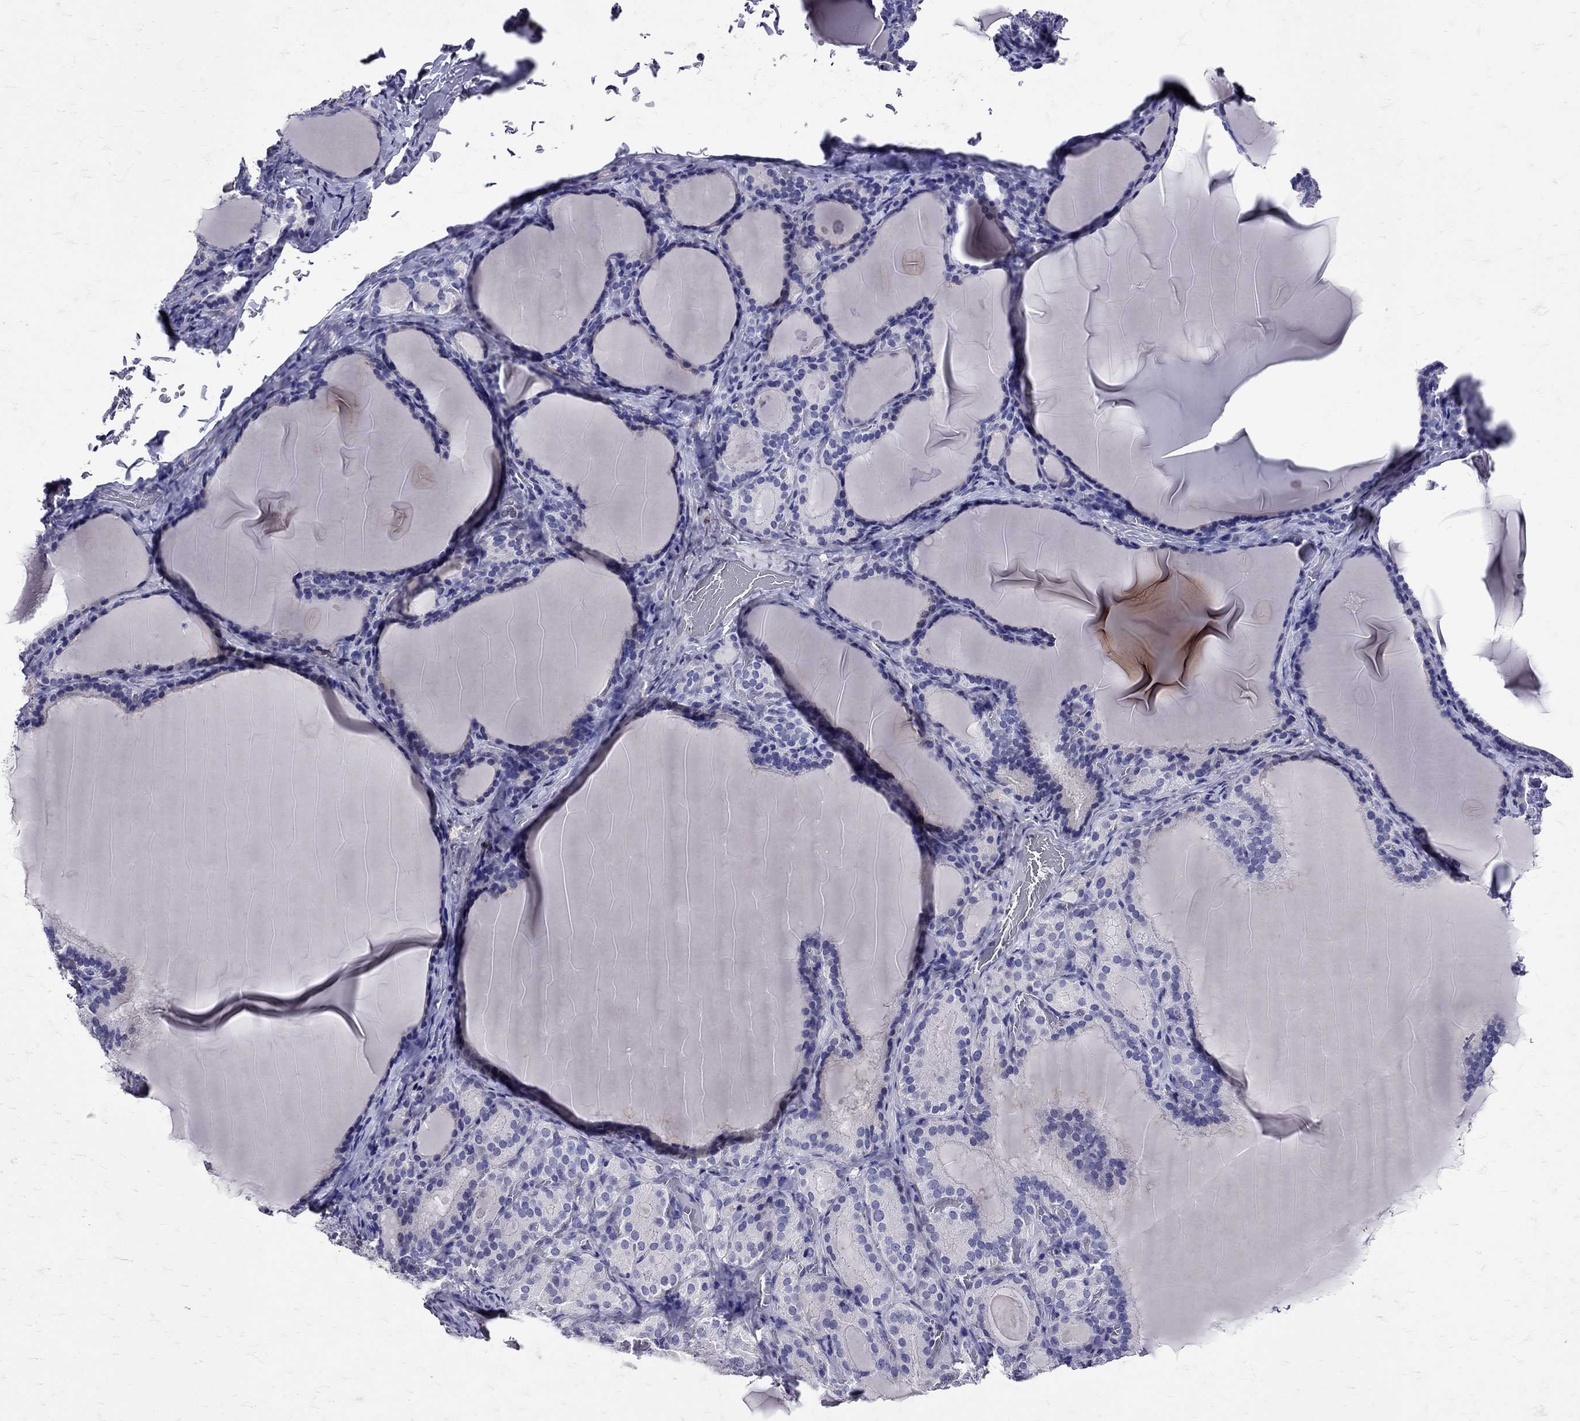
{"staining": {"intensity": "negative", "quantity": "none", "location": "none"}, "tissue": "thyroid gland", "cell_type": "Glandular cells", "image_type": "normal", "snomed": [{"axis": "morphology", "description": "Normal tissue, NOS"}, {"axis": "morphology", "description": "Hyperplasia, NOS"}, {"axis": "topography", "description": "Thyroid gland"}], "caption": "Glandular cells are negative for protein expression in unremarkable human thyroid gland. The staining was performed using DAB (3,3'-diaminobenzidine) to visualize the protein expression in brown, while the nuclei were stained in blue with hematoxylin (Magnification: 20x).", "gene": "SST", "patient": {"sex": "female", "age": 27}}